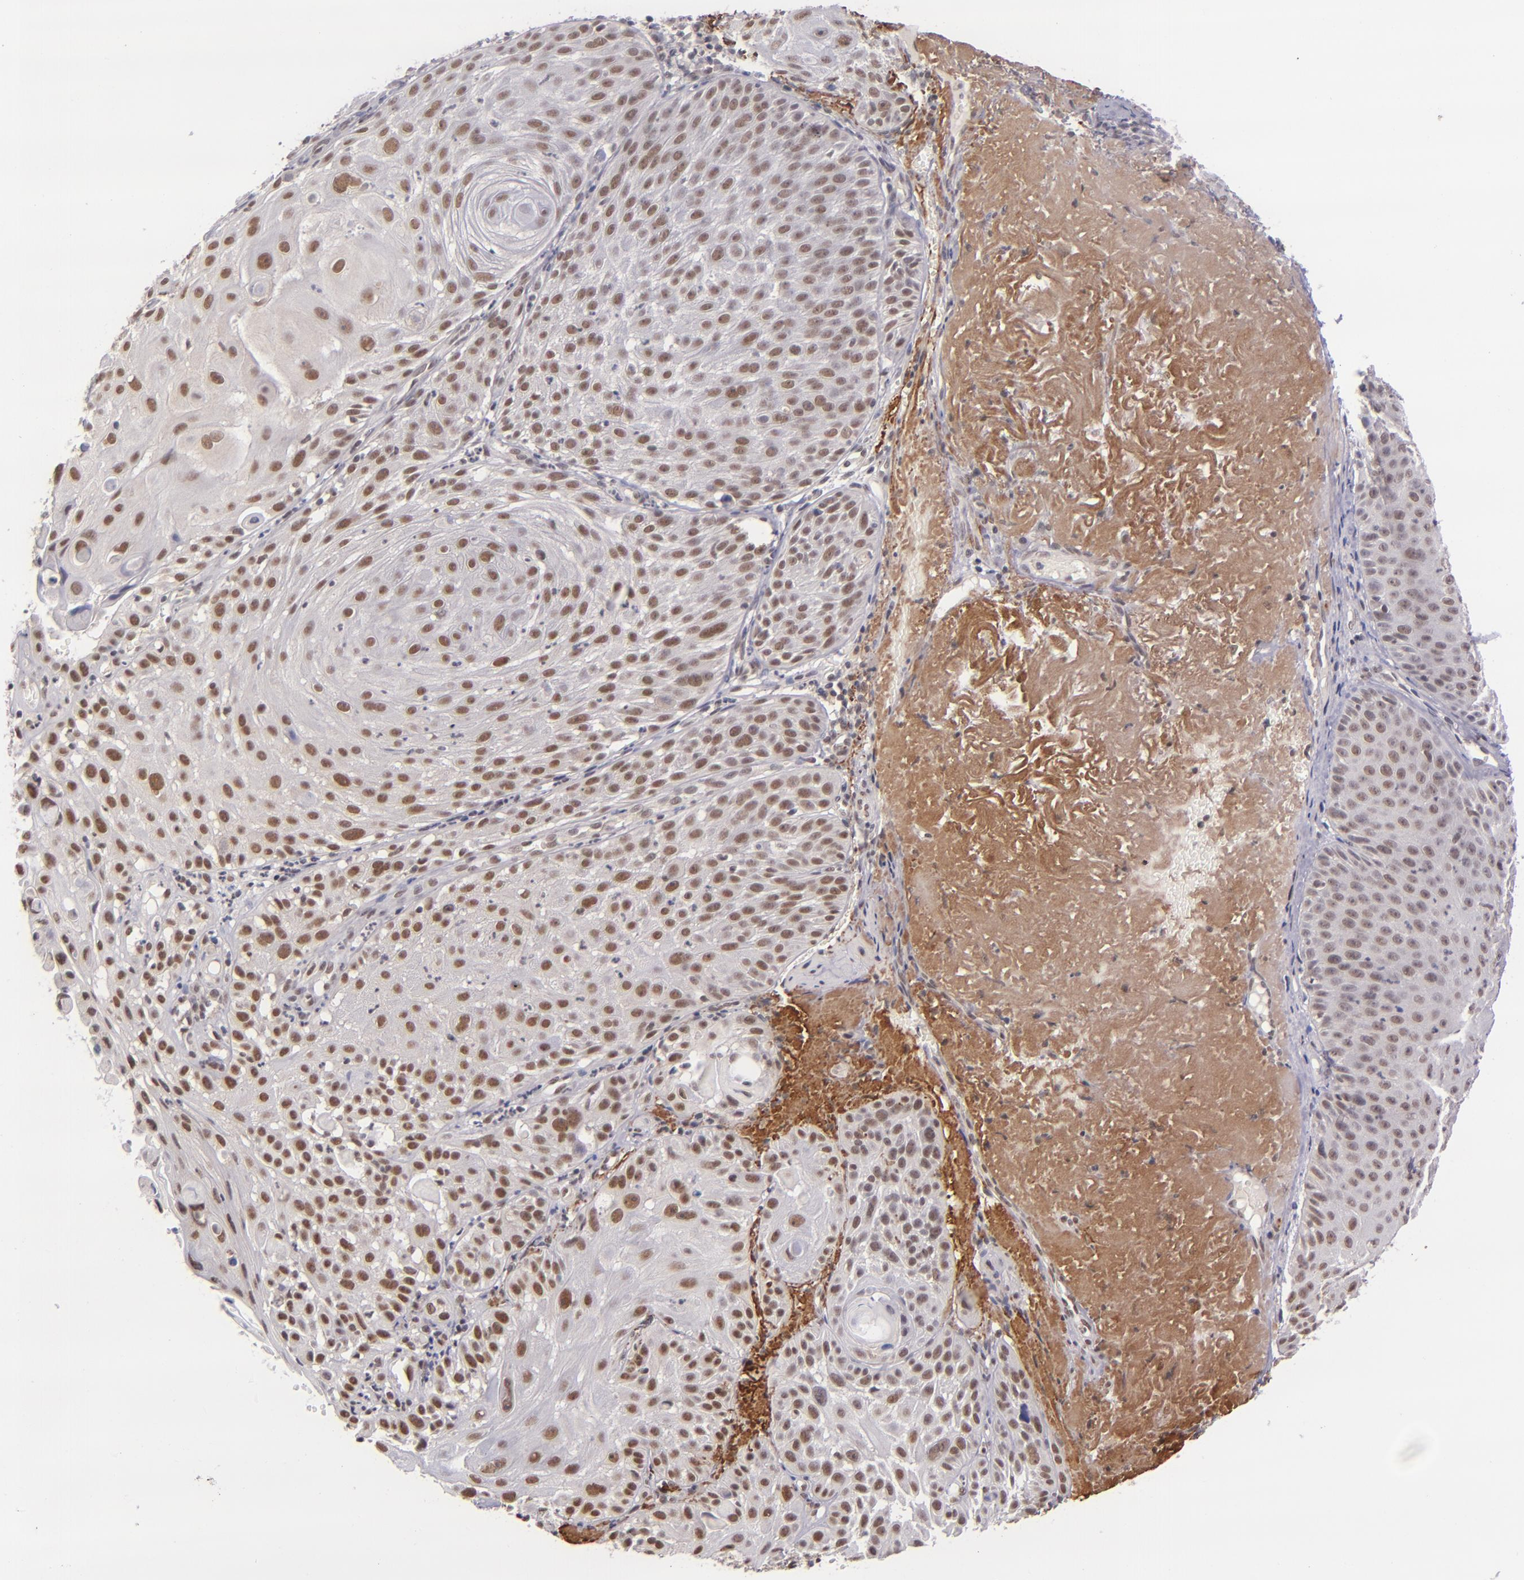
{"staining": {"intensity": "moderate", "quantity": "25%-75%", "location": "nuclear"}, "tissue": "skin cancer", "cell_type": "Tumor cells", "image_type": "cancer", "snomed": [{"axis": "morphology", "description": "Squamous cell carcinoma, NOS"}, {"axis": "topography", "description": "Skin"}], "caption": "This photomicrograph demonstrates IHC staining of human skin squamous cell carcinoma, with medium moderate nuclear expression in about 25%-75% of tumor cells.", "gene": "ZNF148", "patient": {"sex": "female", "age": 89}}